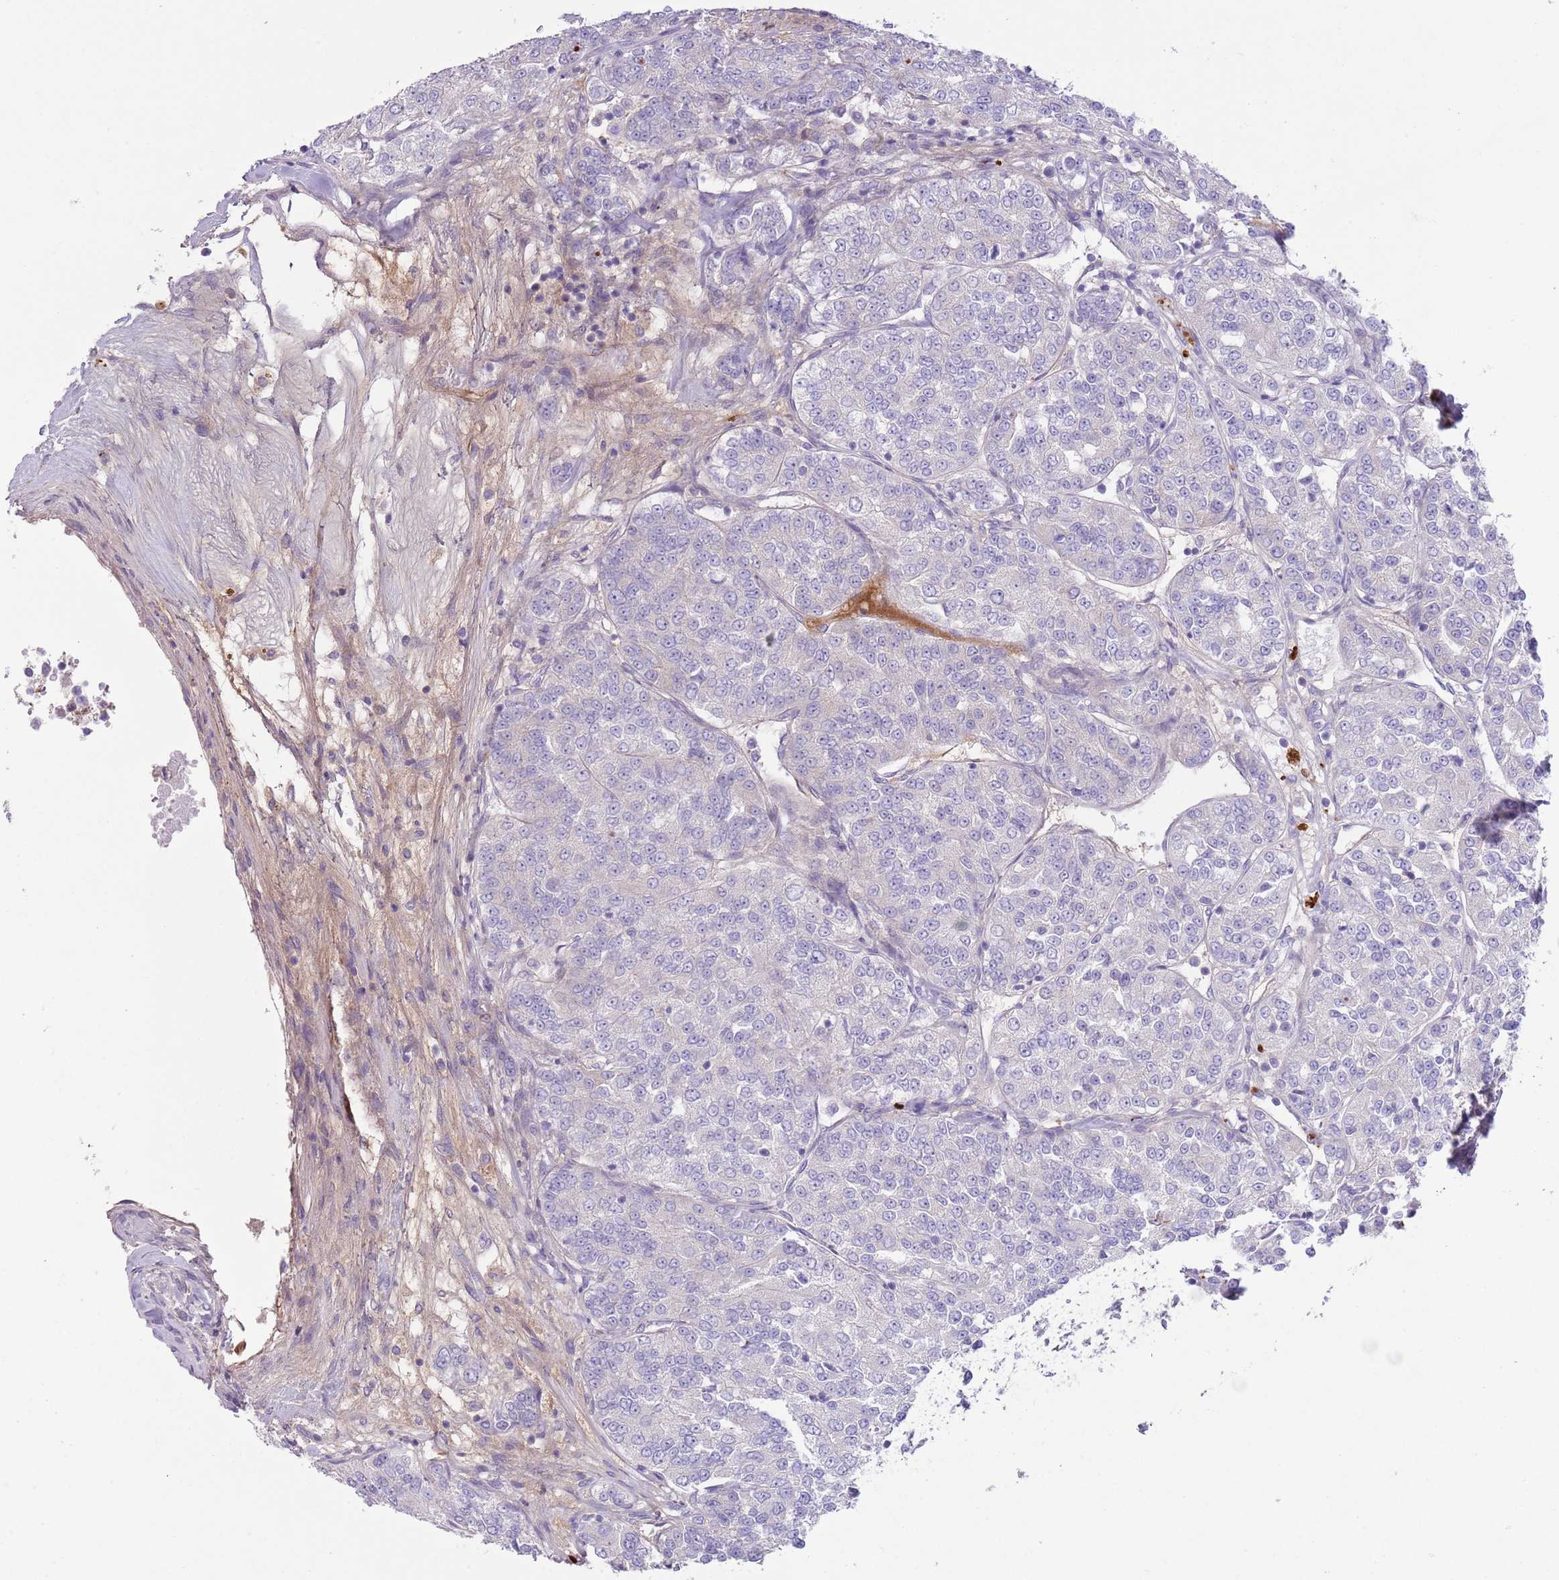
{"staining": {"intensity": "negative", "quantity": "none", "location": "none"}, "tissue": "renal cancer", "cell_type": "Tumor cells", "image_type": "cancer", "snomed": [{"axis": "morphology", "description": "Adenocarcinoma, NOS"}, {"axis": "topography", "description": "Kidney"}], "caption": "Immunohistochemistry (IHC) of adenocarcinoma (renal) shows no positivity in tumor cells. (DAB (3,3'-diaminobenzidine) immunohistochemistry (IHC) with hematoxylin counter stain).", "gene": "CFH", "patient": {"sex": "female", "age": 63}}